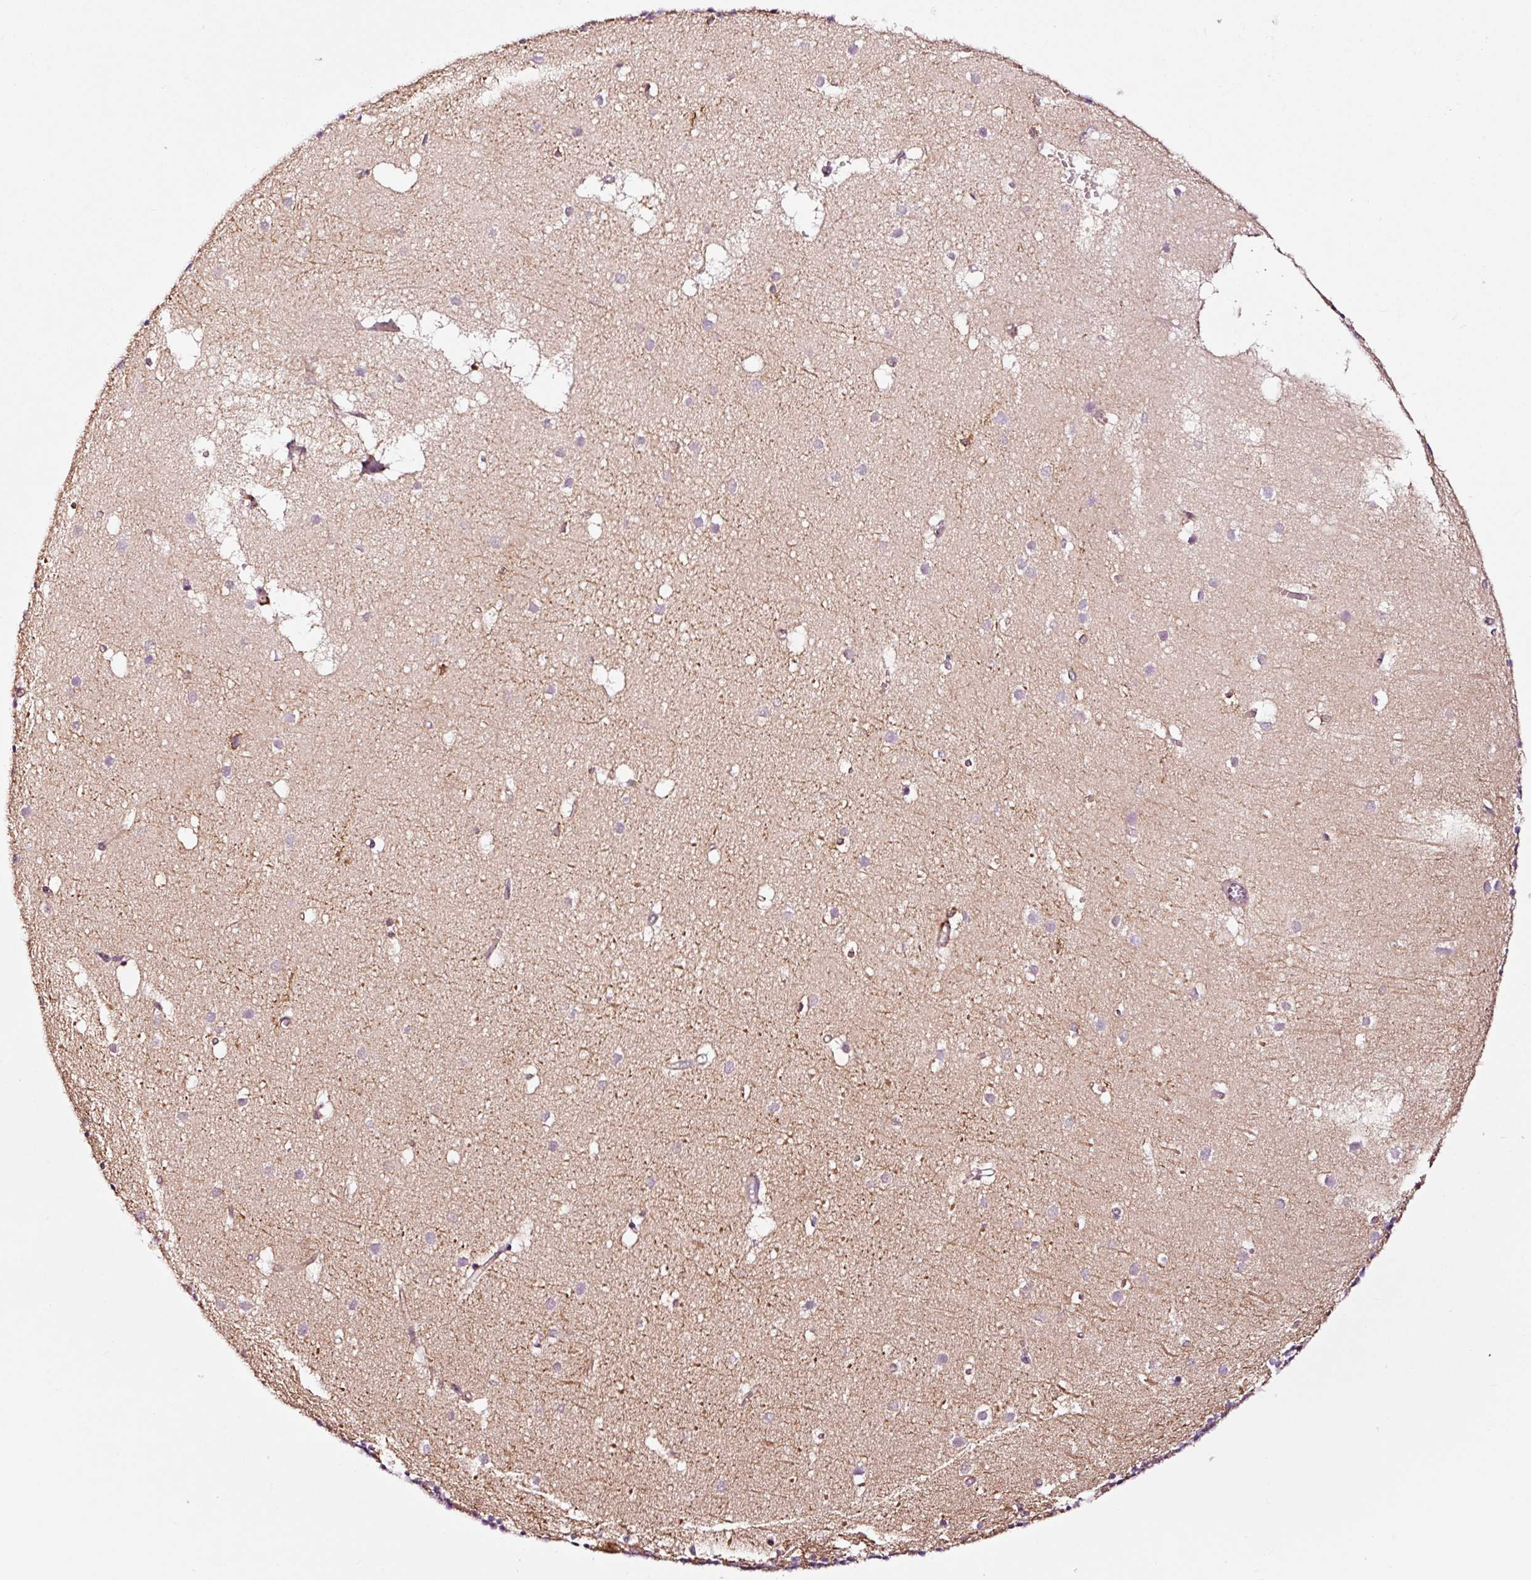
{"staining": {"intensity": "moderate", "quantity": "25%-75%", "location": "cytoplasmic/membranous"}, "tissue": "cerebellum", "cell_type": "Cells in granular layer", "image_type": "normal", "snomed": [{"axis": "morphology", "description": "Normal tissue, NOS"}, {"axis": "topography", "description": "Cerebellum"}], "caption": "Immunohistochemical staining of unremarkable human cerebellum reveals 25%-75% levels of moderate cytoplasmic/membranous protein positivity in about 25%-75% of cells in granular layer.", "gene": "ADD3", "patient": {"sex": "male", "age": 54}}